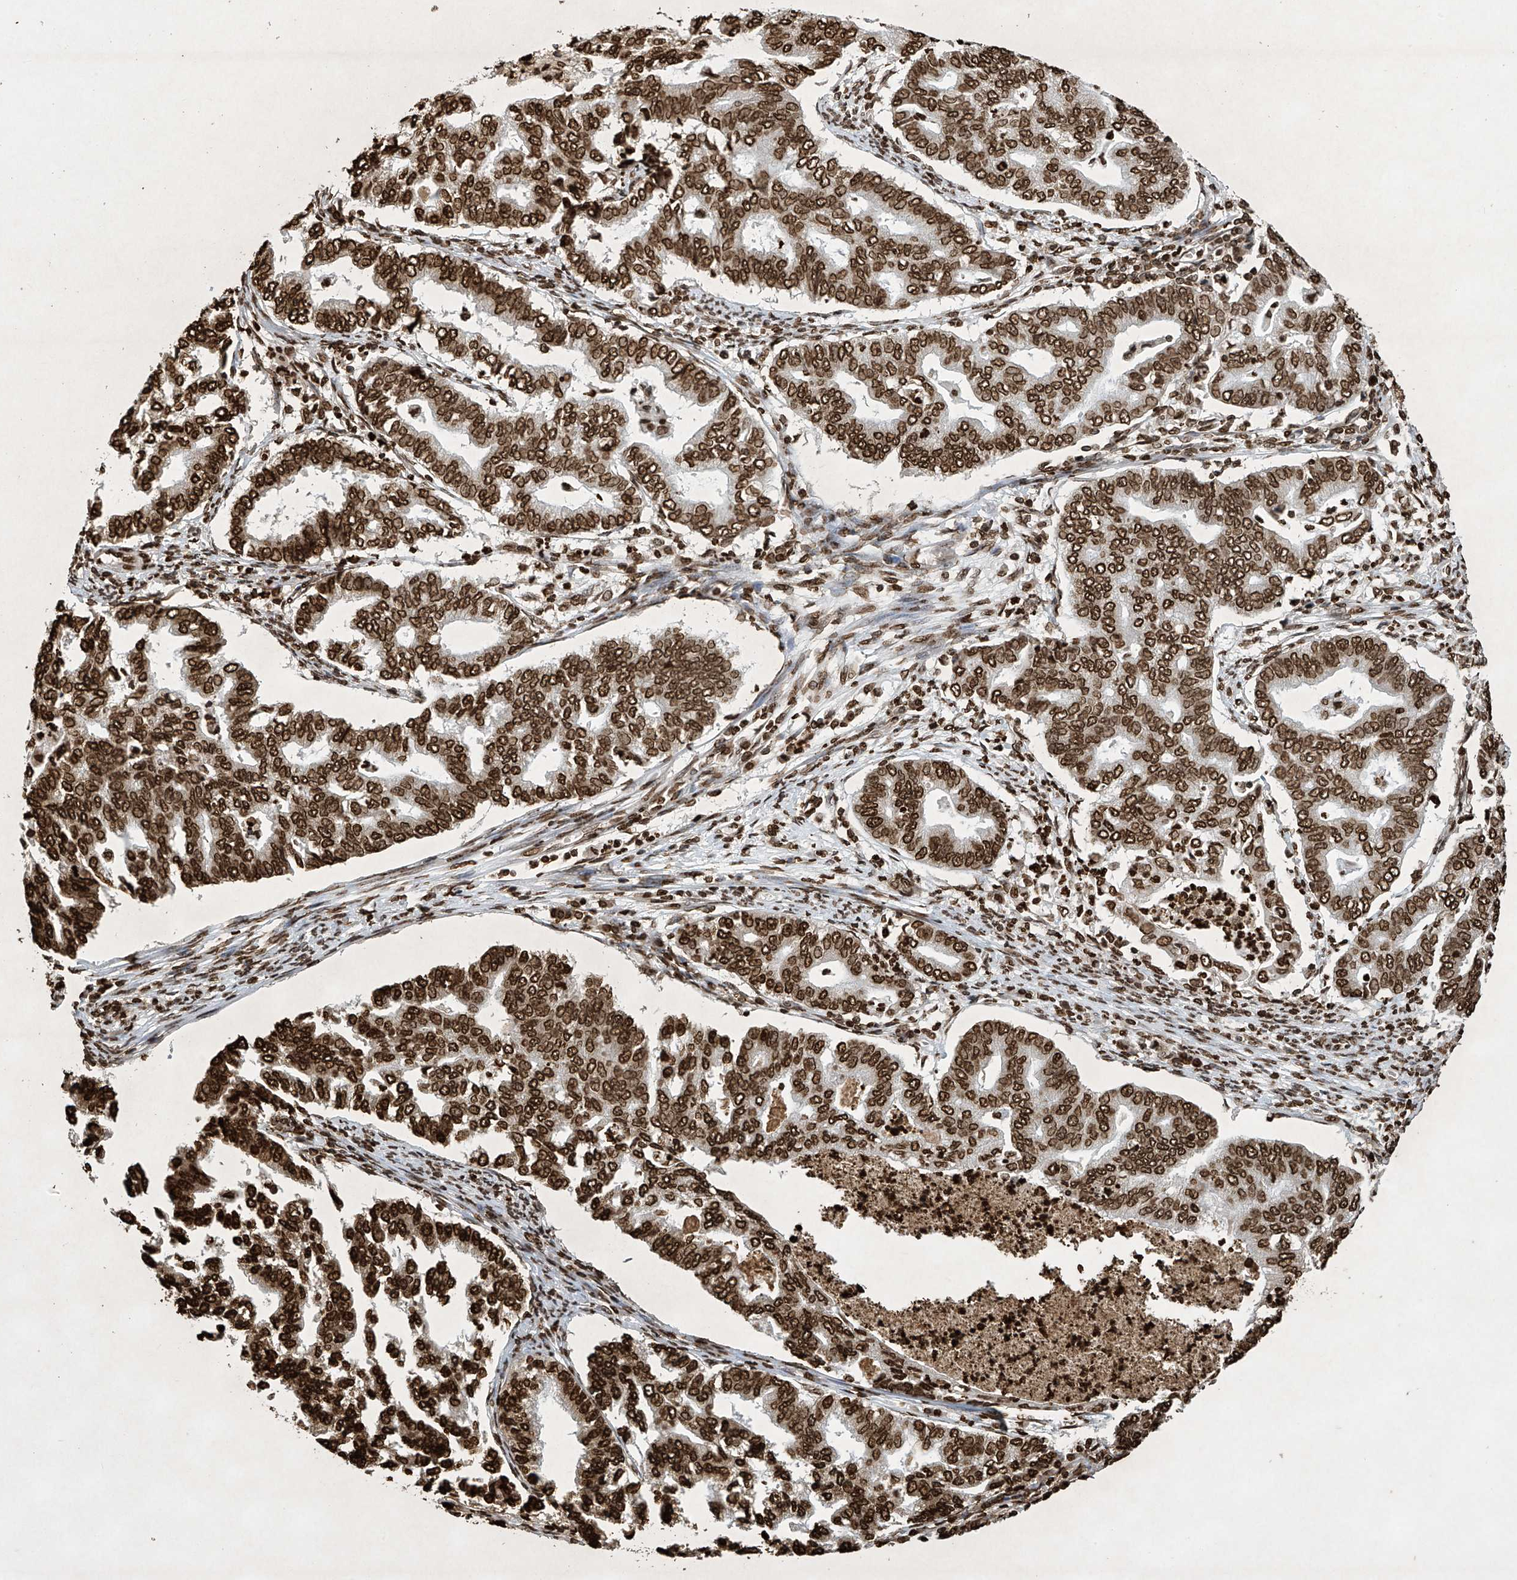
{"staining": {"intensity": "strong", "quantity": ">75%", "location": "nuclear"}, "tissue": "endometrial cancer", "cell_type": "Tumor cells", "image_type": "cancer", "snomed": [{"axis": "morphology", "description": "Adenocarcinoma, NOS"}, {"axis": "topography", "description": "Endometrium"}], "caption": "A photomicrograph showing strong nuclear staining in approximately >75% of tumor cells in endometrial adenocarcinoma, as visualized by brown immunohistochemical staining.", "gene": "H3-3A", "patient": {"sex": "female", "age": 79}}